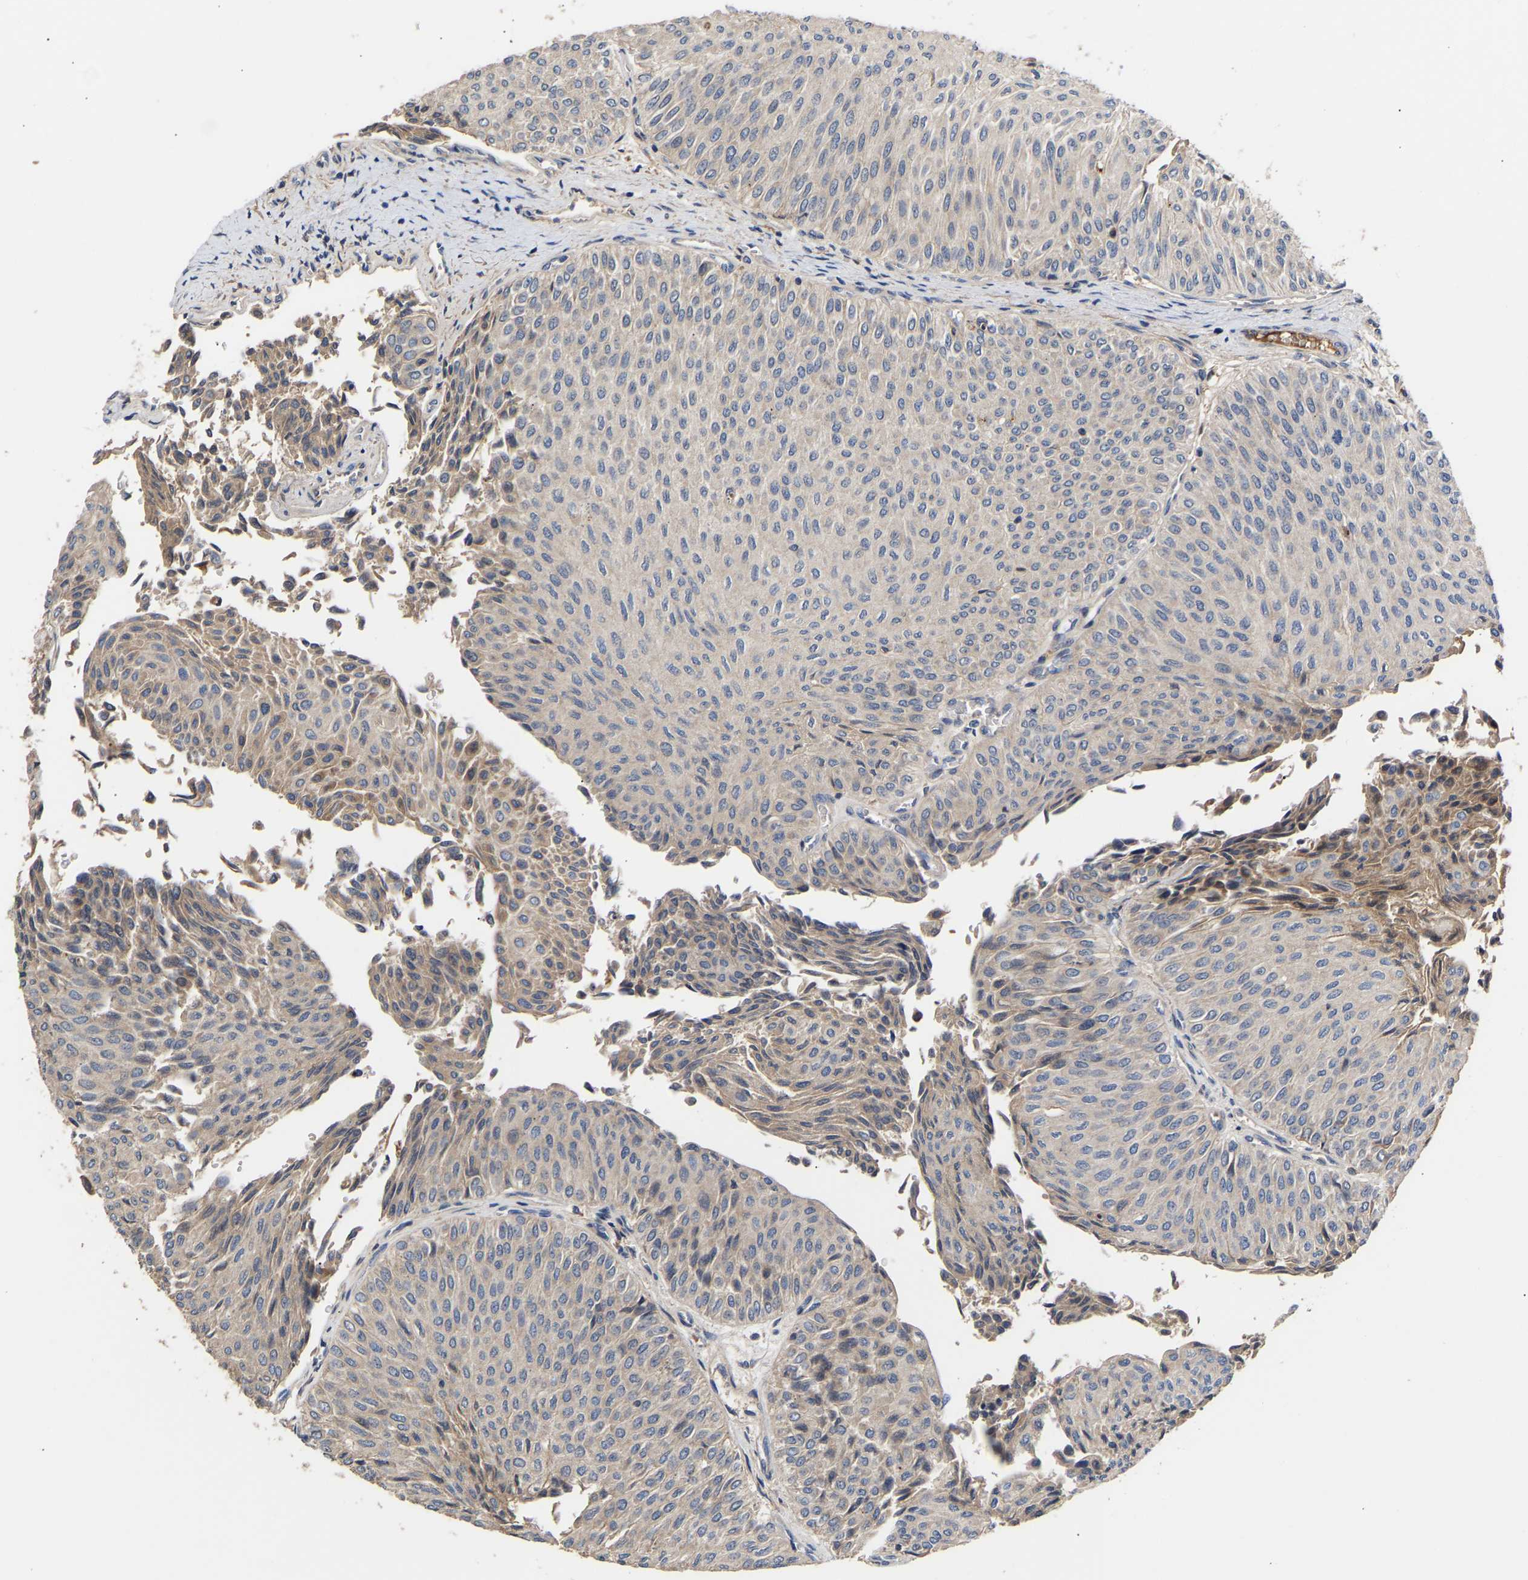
{"staining": {"intensity": "weak", "quantity": "<25%", "location": "cytoplasmic/membranous"}, "tissue": "urothelial cancer", "cell_type": "Tumor cells", "image_type": "cancer", "snomed": [{"axis": "morphology", "description": "Urothelial carcinoma, Low grade"}, {"axis": "topography", "description": "Urinary bladder"}], "caption": "The micrograph shows no staining of tumor cells in urothelial carcinoma (low-grade). The staining was performed using DAB to visualize the protein expression in brown, while the nuclei were stained in blue with hematoxylin (Magnification: 20x).", "gene": "KASH5", "patient": {"sex": "male", "age": 78}}